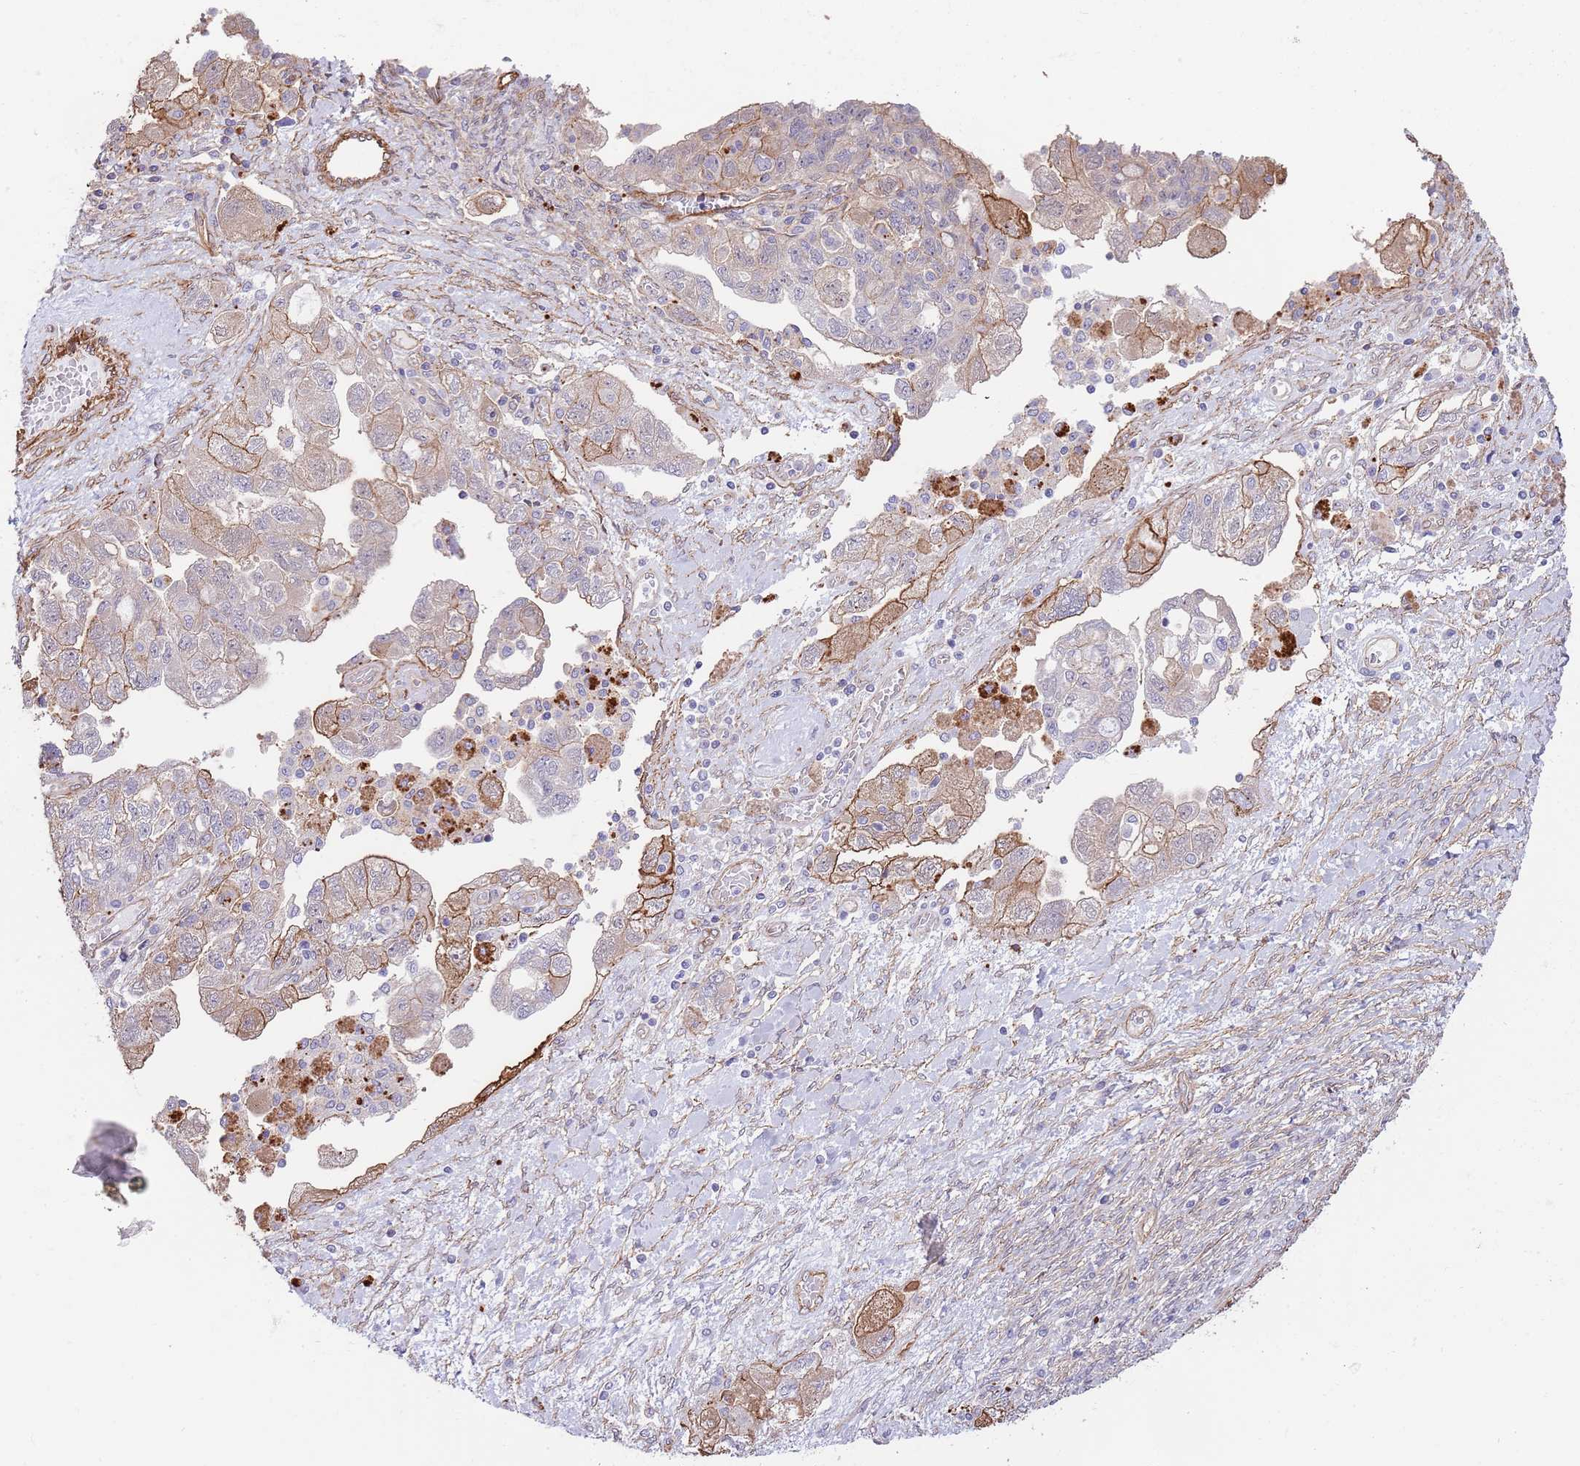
{"staining": {"intensity": "moderate", "quantity": ">75%", "location": "cytoplasmic/membranous"}, "tissue": "ovarian cancer", "cell_type": "Tumor cells", "image_type": "cancer", "snomed": [{"axis": "morphology", "description": "Carcinoma, NOS"}, {"axis": "morphology", "description": "Cystadenocarcinoma, serous, NOS"}, {"axis": "topography", "description": "Ovary"}], "caption": "Tumor cells demonstrate moderate cytoplasmic/membranous staining in about >75% of cells in ovarian cancer (serous cystadenocarcinoma).", "gene": "BPNT1", "patient": {"sex": "female", "age": 69}}